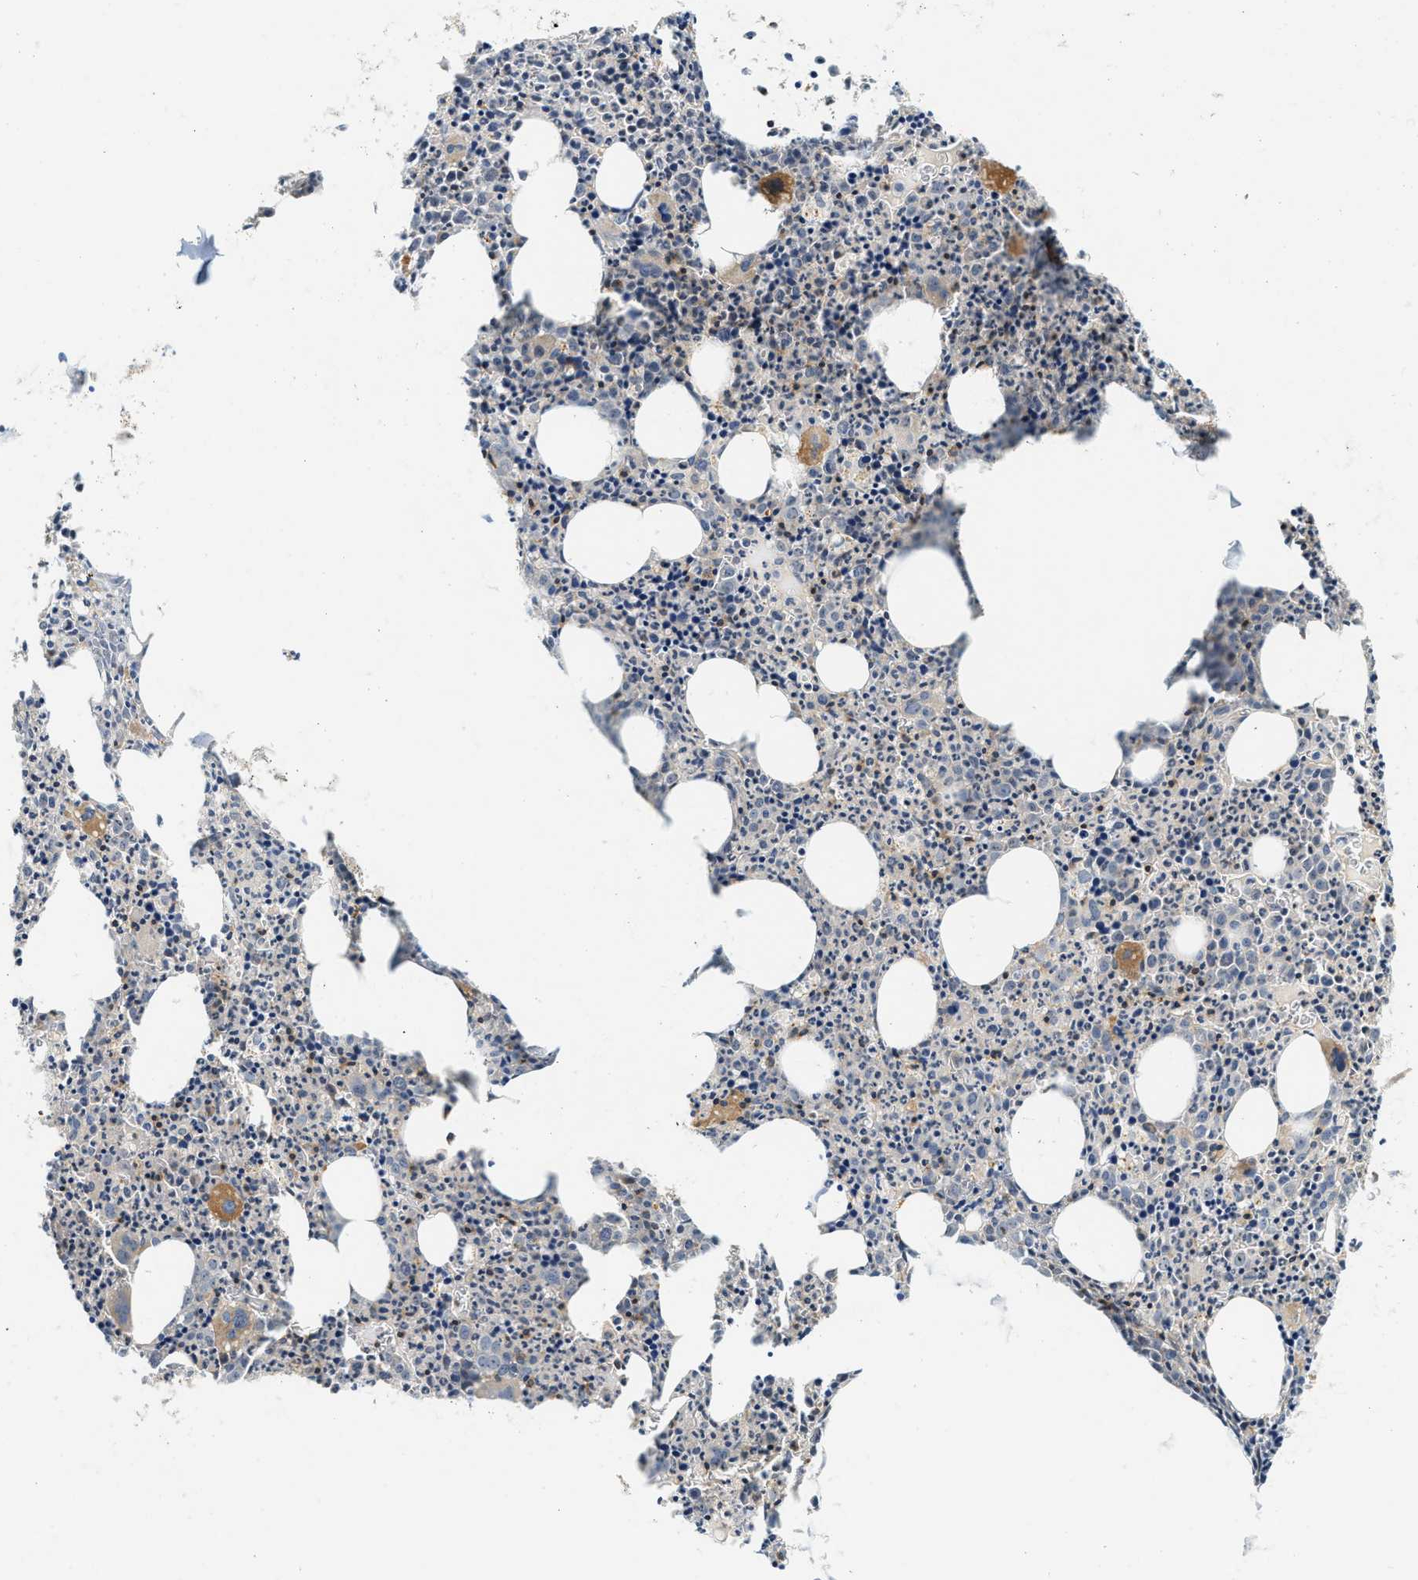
{"staining": {"intensity": "moderate", "quantity": "<25%", "location": "cytoplasmic/membranous,nuclear"}, "tissue": "bone marrow", "cell_type": "Hematopoietic cells", "image_type": "normal", "snomed": [{"axis": "morphology", "description": "Normal tissue, NOS"}, {"axis": "morphology", "description": "Inflammation, NOS"}, {"axis": "topography", "description": "Bone marrow"}], "caption": "Bone marrow stained with IHC demonstrates moderate cytoplasmic/membranous,nuclear positivity in approximately <25% of hematopoietic cells. The protein is shown in brown color, while the nuclei are stained blue.", "gene": "SAMD9", "patient": {"sex": "male", "age": 31}}